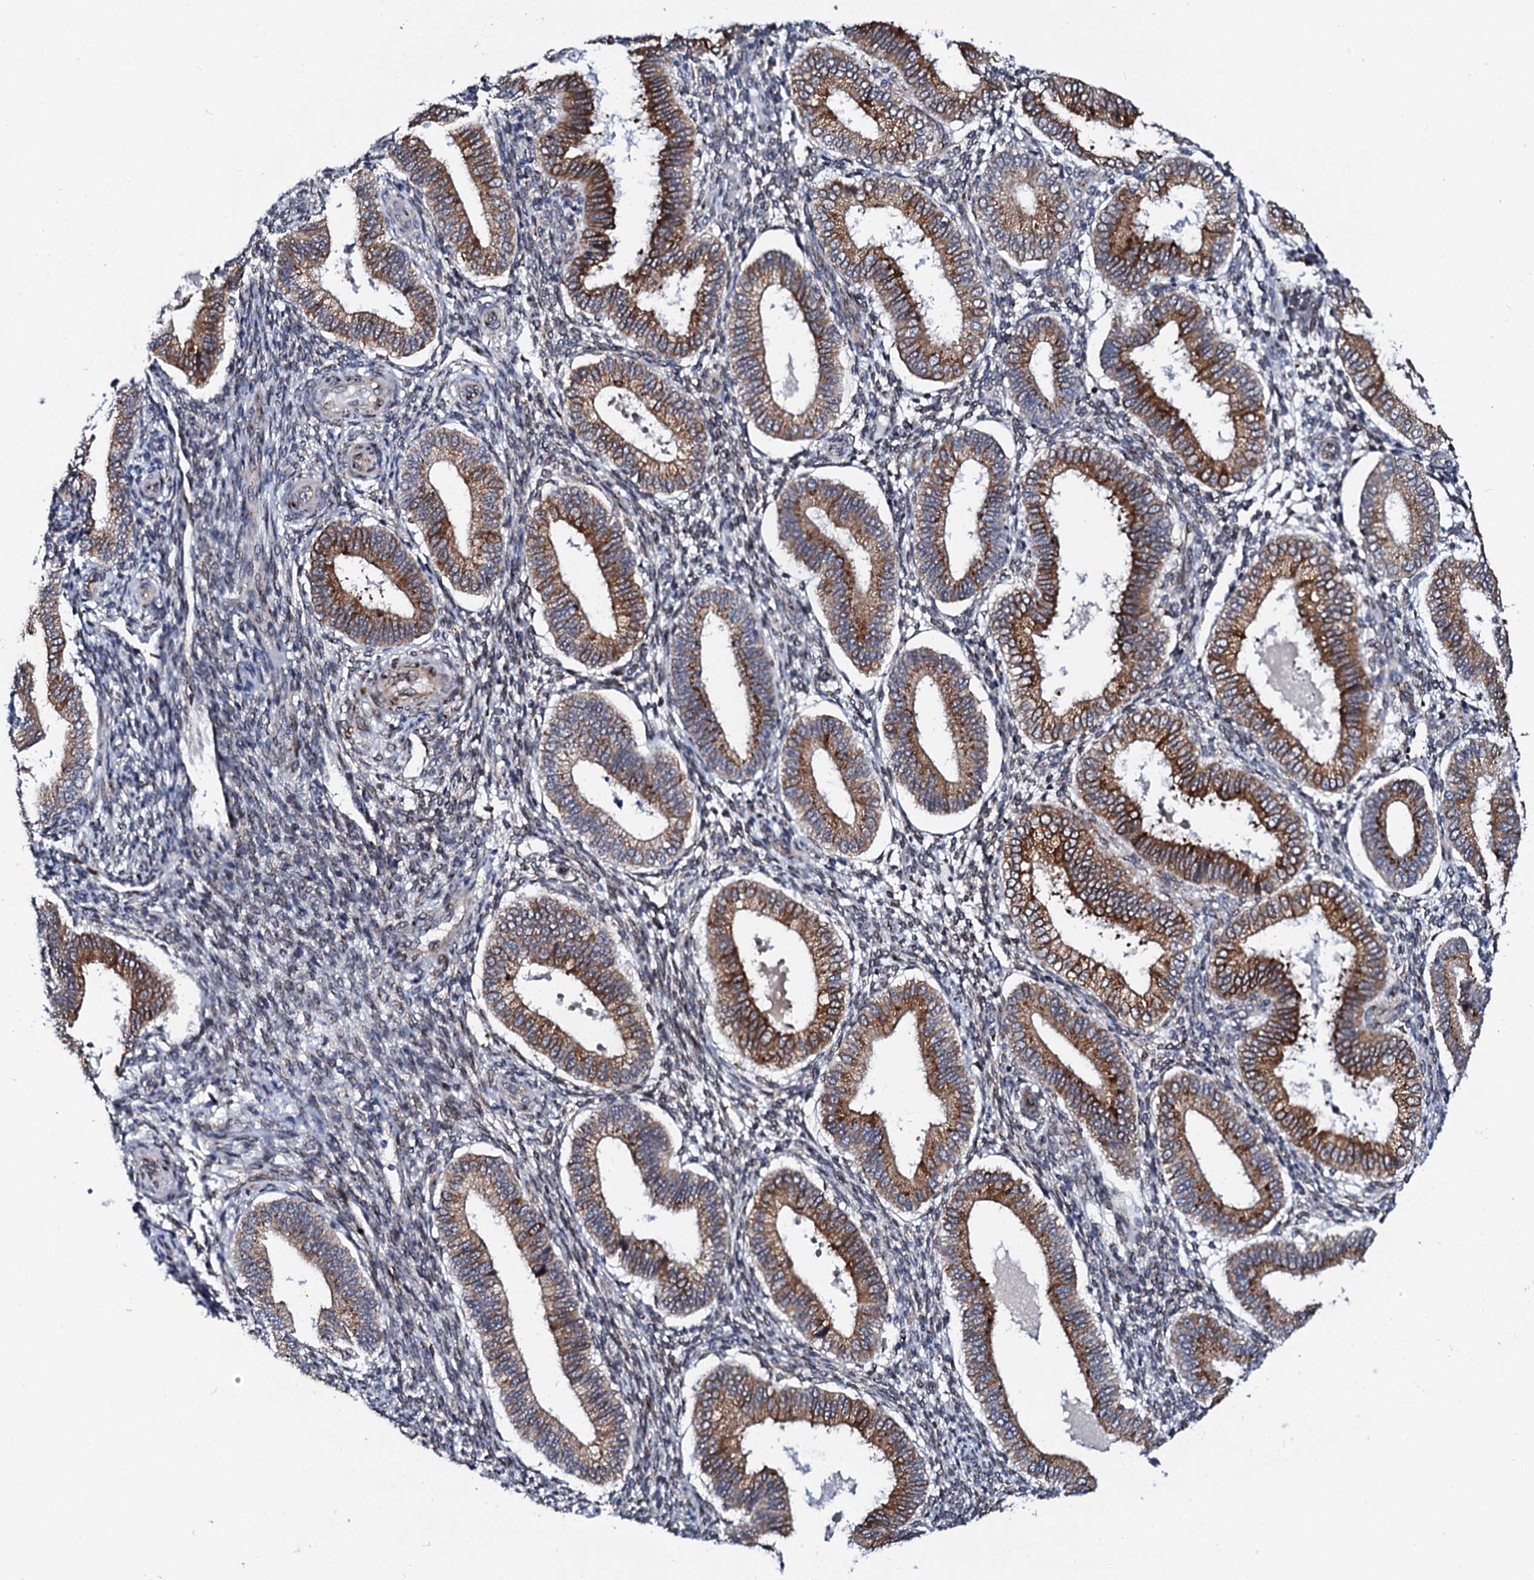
{"staining": {"intensity": "moderate", "quantity": "<25%", "location": "cytoplasmic/membranous"}, "tissue": "endometrium", "cell_type": "Cells in endometrial stroma", "image_type": "normal", "snomed": [{"axis": "morphology", "description": "Normal tissue, NOS"}, {"axis": "topography", "description": "Endometrium"}], "caption": "Cells in endometrial stroma display low levels of moderate cytoplasmic/membranous expression in about <25% of cells in normal human endometrium.", "gene": "TMCO3", "patient": {"sex": "female", "age": 39}}